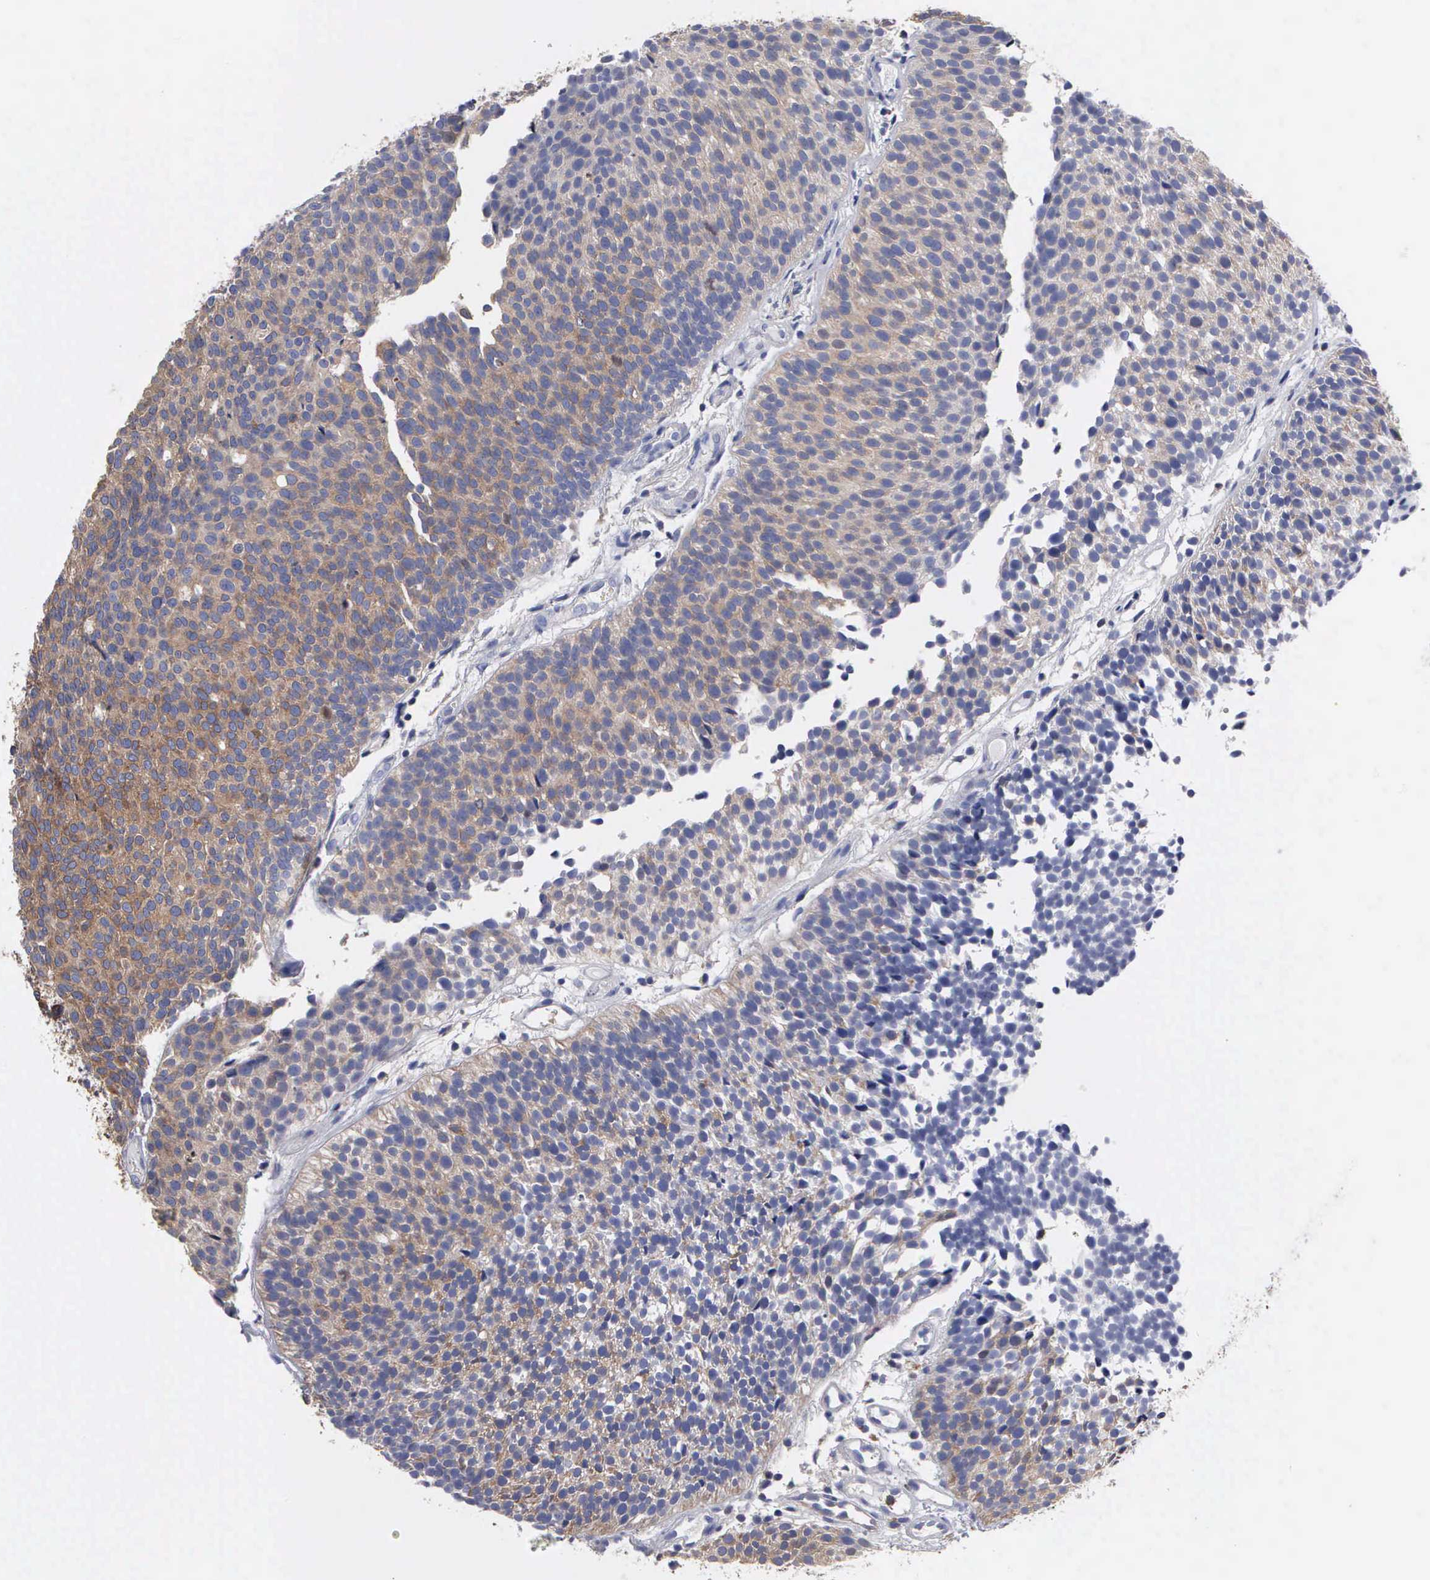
{"staining": {"intensity": "weak", "quantity": "25%-75%", "location": "cytoplasmic/membranous"}, "tissue": "urothelial cancer", "cell_type": "Tumor cells", "image_type": "cancer", "snomed": [{"axis": "morphology", "description": "Urothelial carcinoma, Low grade"}, {"axis": "topography", "description": "Urinary bladder"}], "caption": "IHC micrograph of low-grade urothelial carcinoma stained for a protein (brown), which shows low levels of weak cytoplasmic/membranous staining in about 25%-75% of tumor cells.", "gene": "G6PD", "patient": {"sex": "male", "age": 85}}